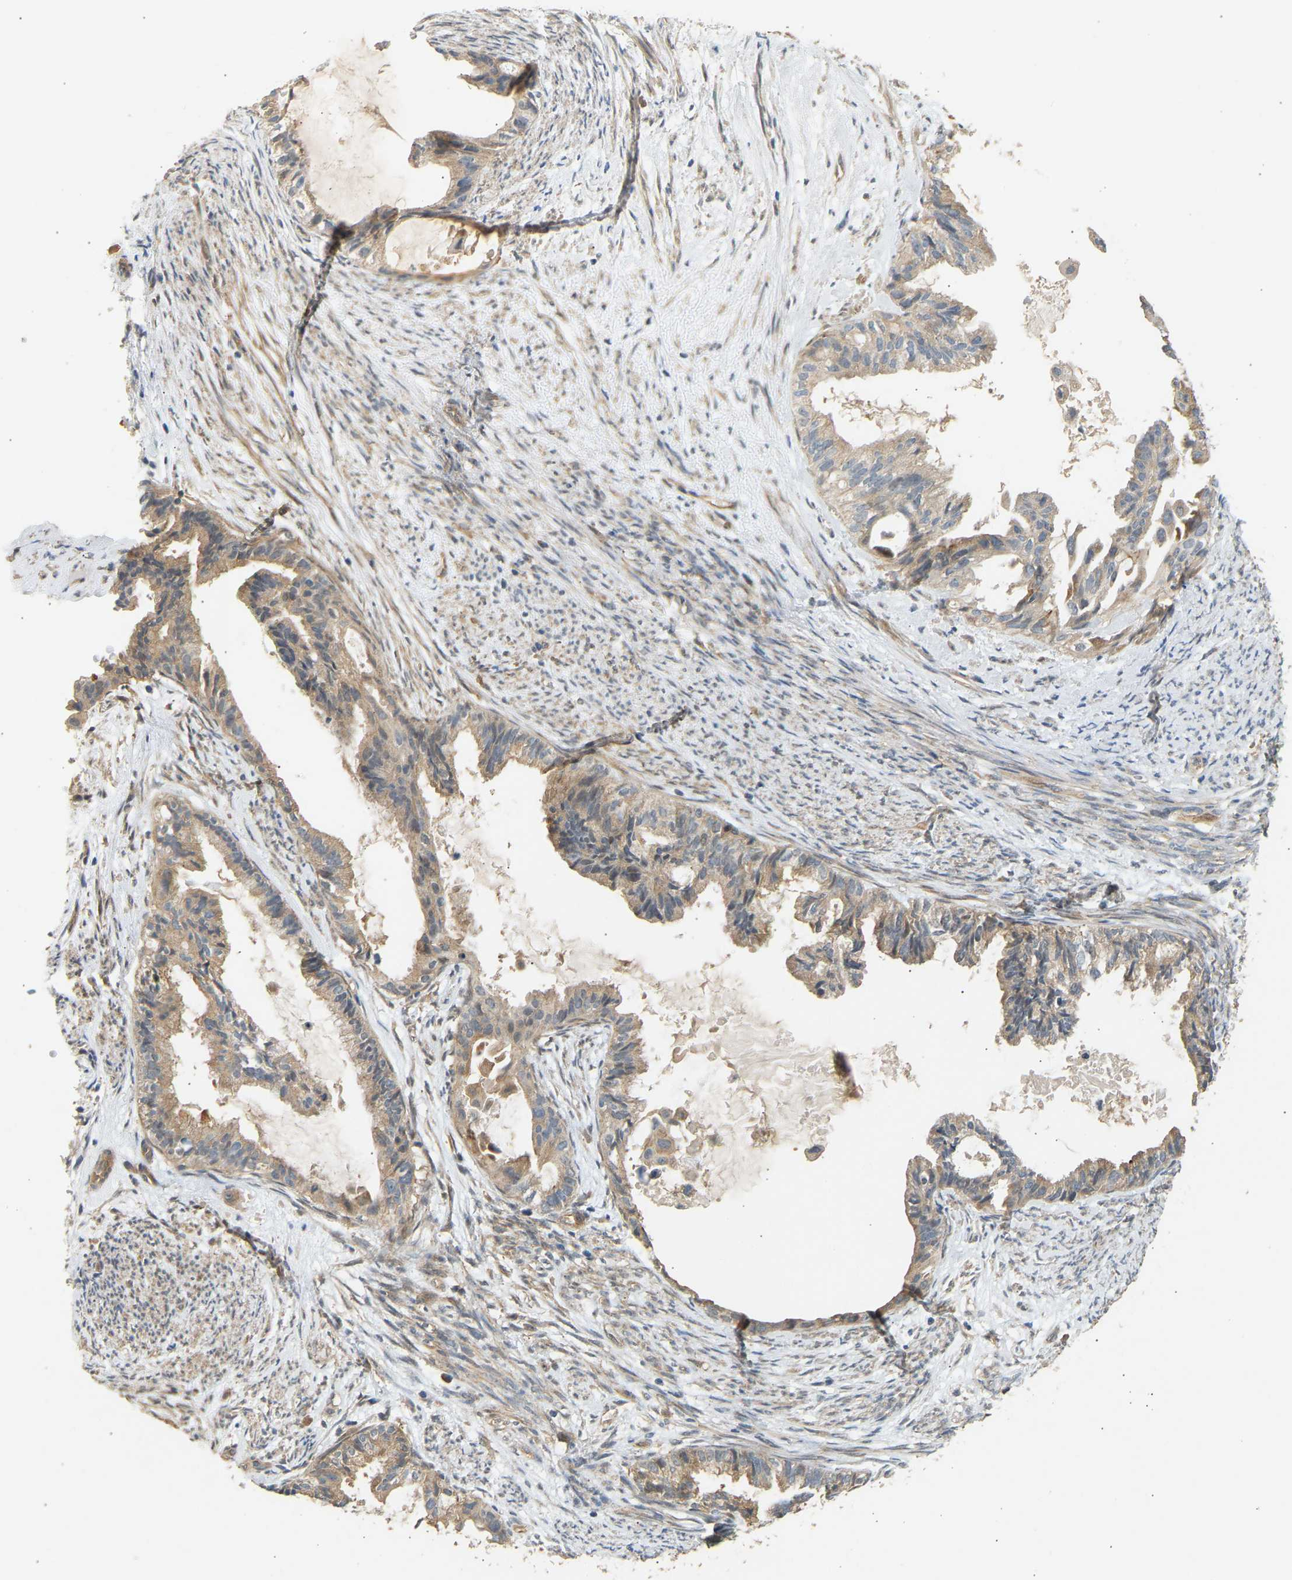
{"staining": {"intensity": "weak", "quantity": ">75%", "location": "cytoplasmic/membranous"}, "tissue": "cervical cancer", "cell_type": "Tumor cells", "image_type": "cancer", "snomed": [{"axis": "morphology", "description": "Normal tissue, NOS"}, {"axis": "morphology", "description": "Adenocarcinoma, NOS"}, {"axis": "topography", "description": "Cervix"}, {"axis": "topography", "description": "Endometrium"}], "caption": "This is a photomicrograph of IHC staining of cervical cancer, which shows weak expression in the cytoplasmic/membranous of tumor cells.", "gene": "RGL1", "patient": {"sex": "female", "age": 86}}